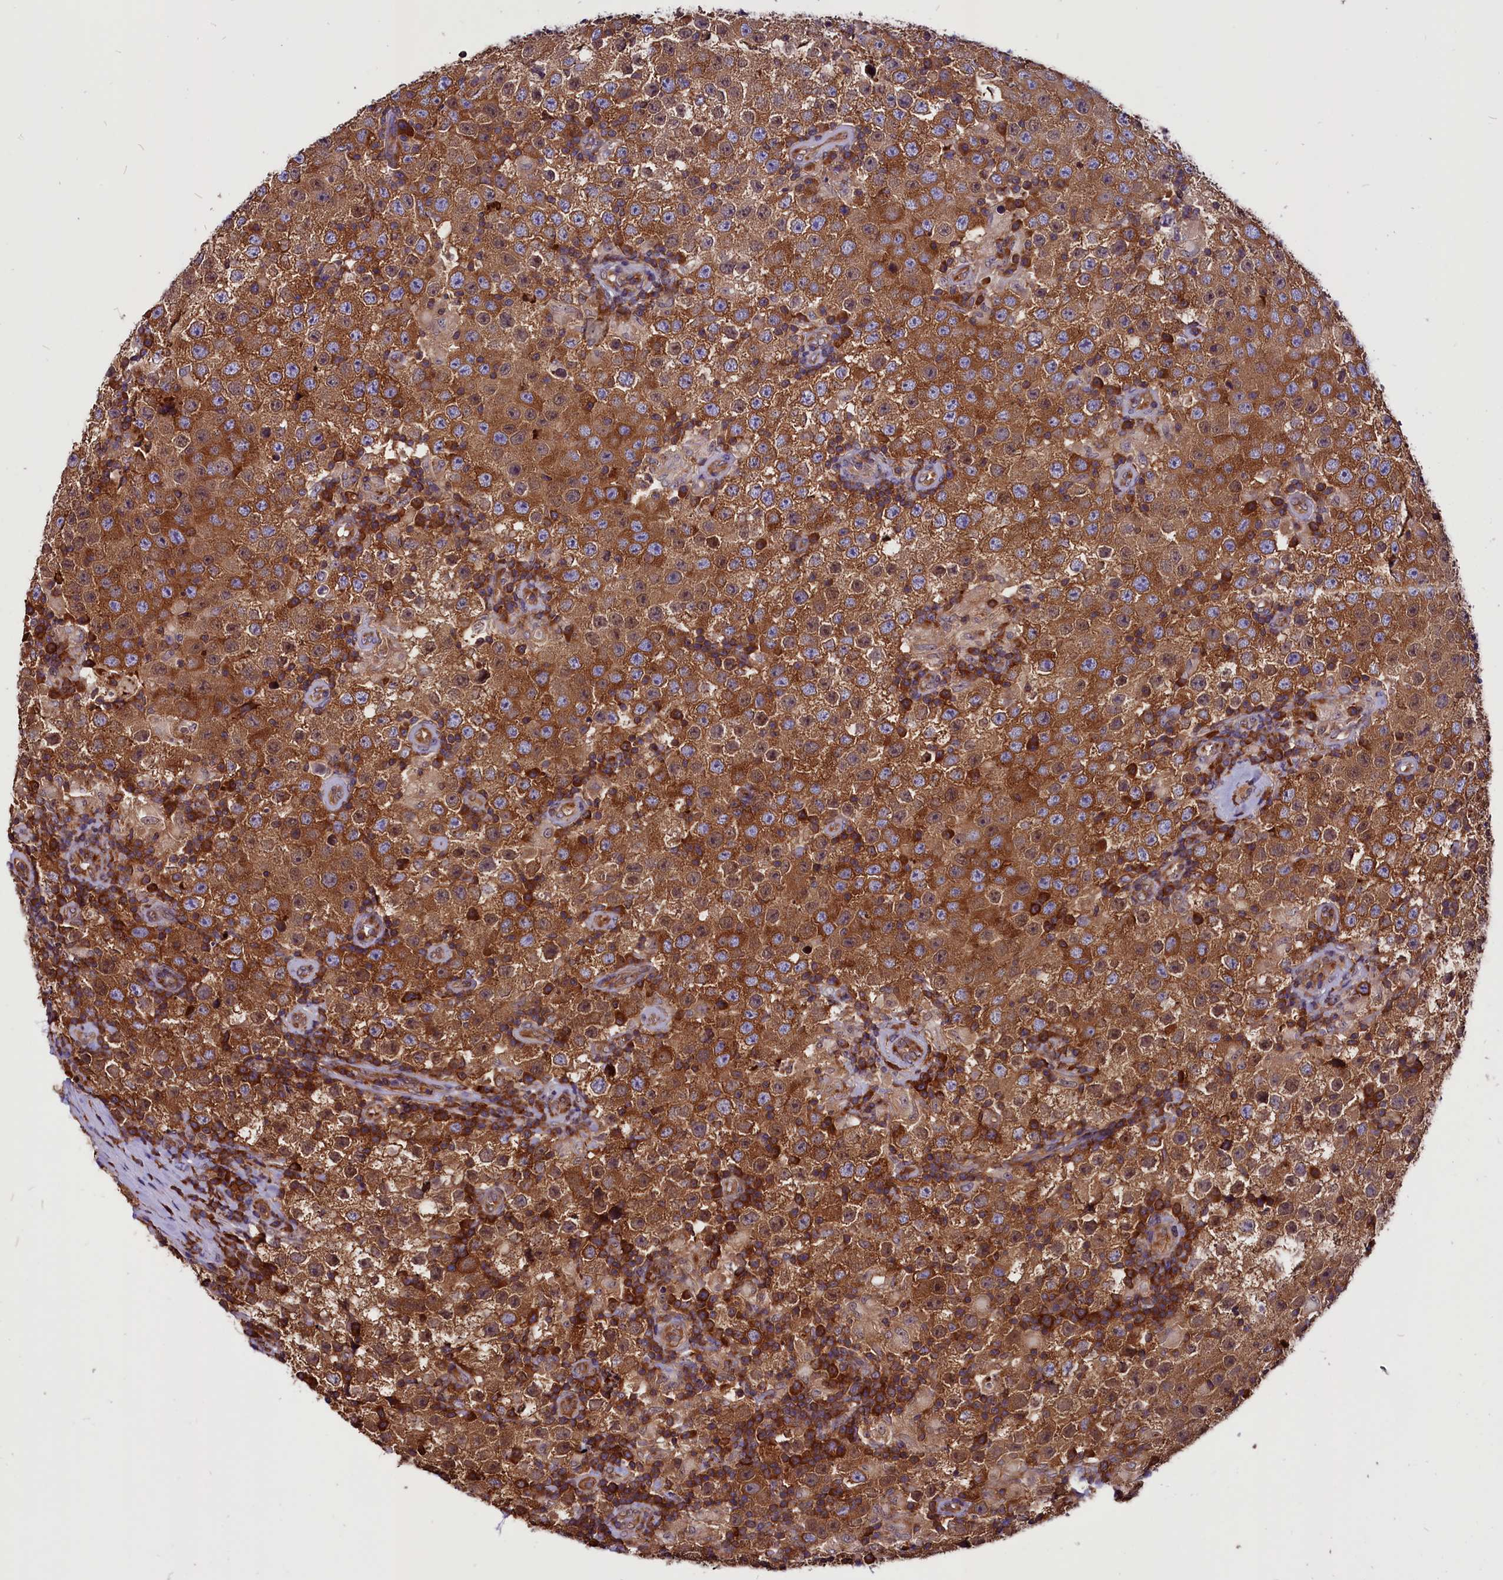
{"staining": {"intensity": "strong", "quantity": ">75%", "location": "cytoplasmic/membranous"}, "tissue": "testis cancer", "cell_type": "Tumor cells", "image_type": "cancer", "snomed": [{"axis": "morphology", "description": "Normal tissue, NOS"}, {"axis": "morphology", "description": "Urothelial carcinoma, High grade"}, {"axis": "morphology", "description": "Seminoma, NOS"}, {"axis": "morphology", "description": "Carcinoma, Embryonal, NOS"}, {"axis": "topography", "description": "Urinary bladder"}, {"axis": "topography", "description": "Testis"}], "caption": "Human testis cancer stained with a protein marker shows strong staining in tumor cells.", "gene": "EIF3G", "patient": {"sex": "male", "age": 41}}